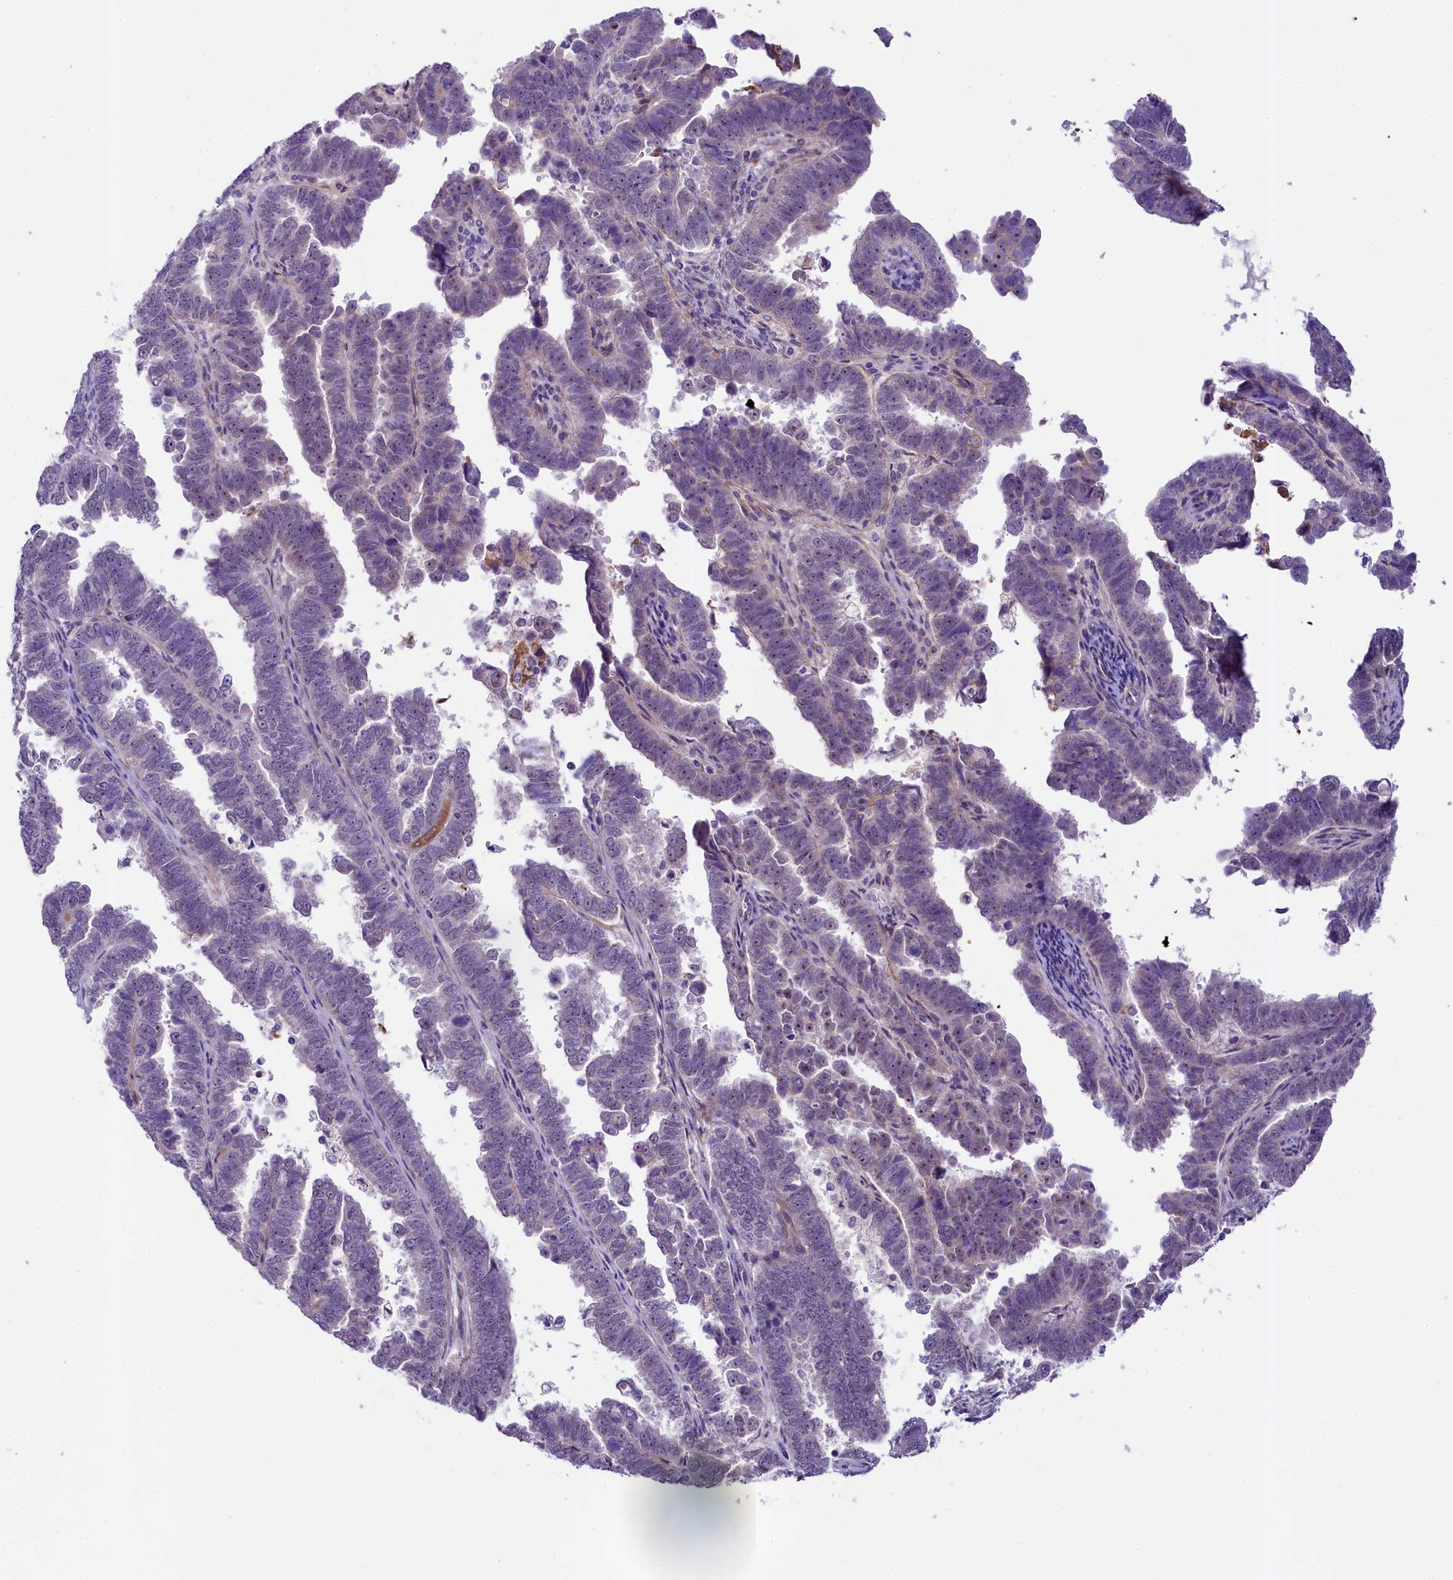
{"staining": {"intensity": "negative", "quantity": "none", "location": "none"}, "tissue": "endometrial cancer", "cell_type": "Tumor cells", "image_type": "cancer", "snomed": [{"axis": "morphology", "description": "Adenocarcinoma, NOS"}, {"axis": "topography", "description": "Endometrium"}], "caption": "Protein analysis of adenocarcinoma (endometrial) exhibits no significant positivity in tumor cells.", "gene": "UBXN6", "patient": {"sex": "female", "age": 75}}